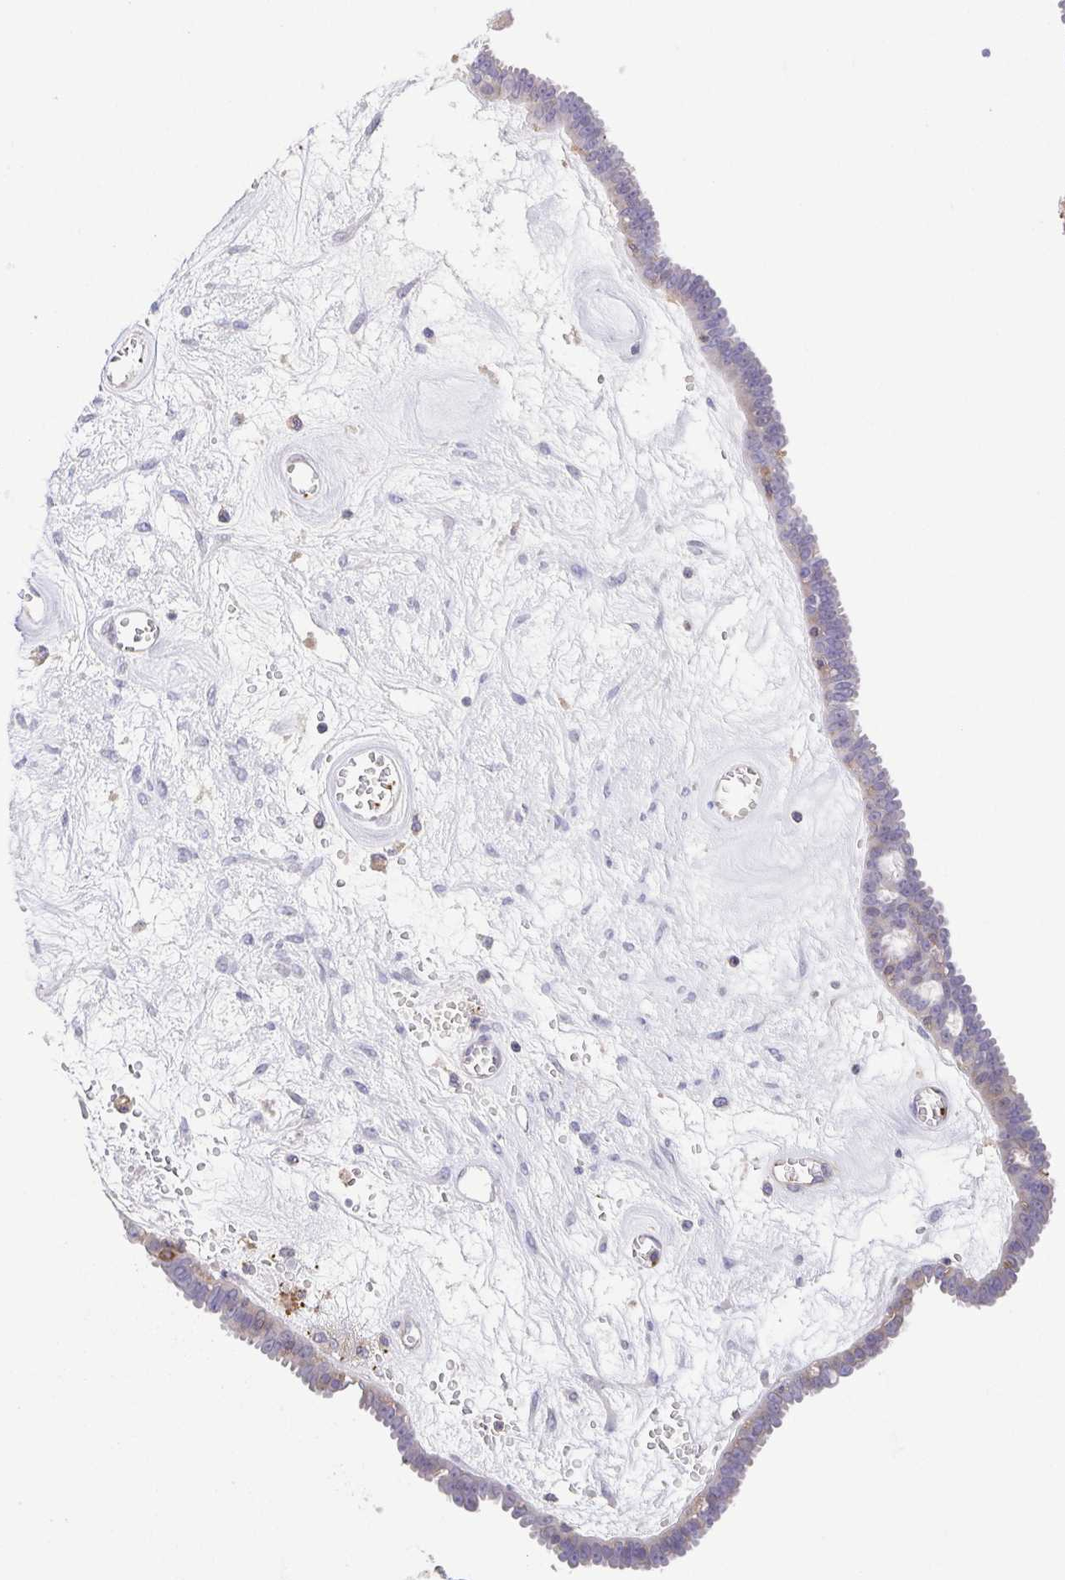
{"staining": {"intensity": "weak", "quantity": "<25%", "location": "cytoplasmic/membranous"}, "tissue": "ovarian cancer", "cell_type": "Tumor cells", "image_type": "cancer", "snomed": [{"axis": "morphology", "description": "Cystadenocarcinoma, serous, NOS"}, {"axis": "topography", "description": "Ovary"}], "caption": "Immunohistochemistry histopathology image of neoplastic tissue: human serous cystadenocarcinoma (ovarian) stained with DAB exhibits no significant protein expression in tumor cells. Brightfield microscopy of IHC stained with DAB (brown) and hematoxylin (blue), captured at high magnification.", "gene": "PRR14L", "patient": {"sex": "female", "age": 71}}